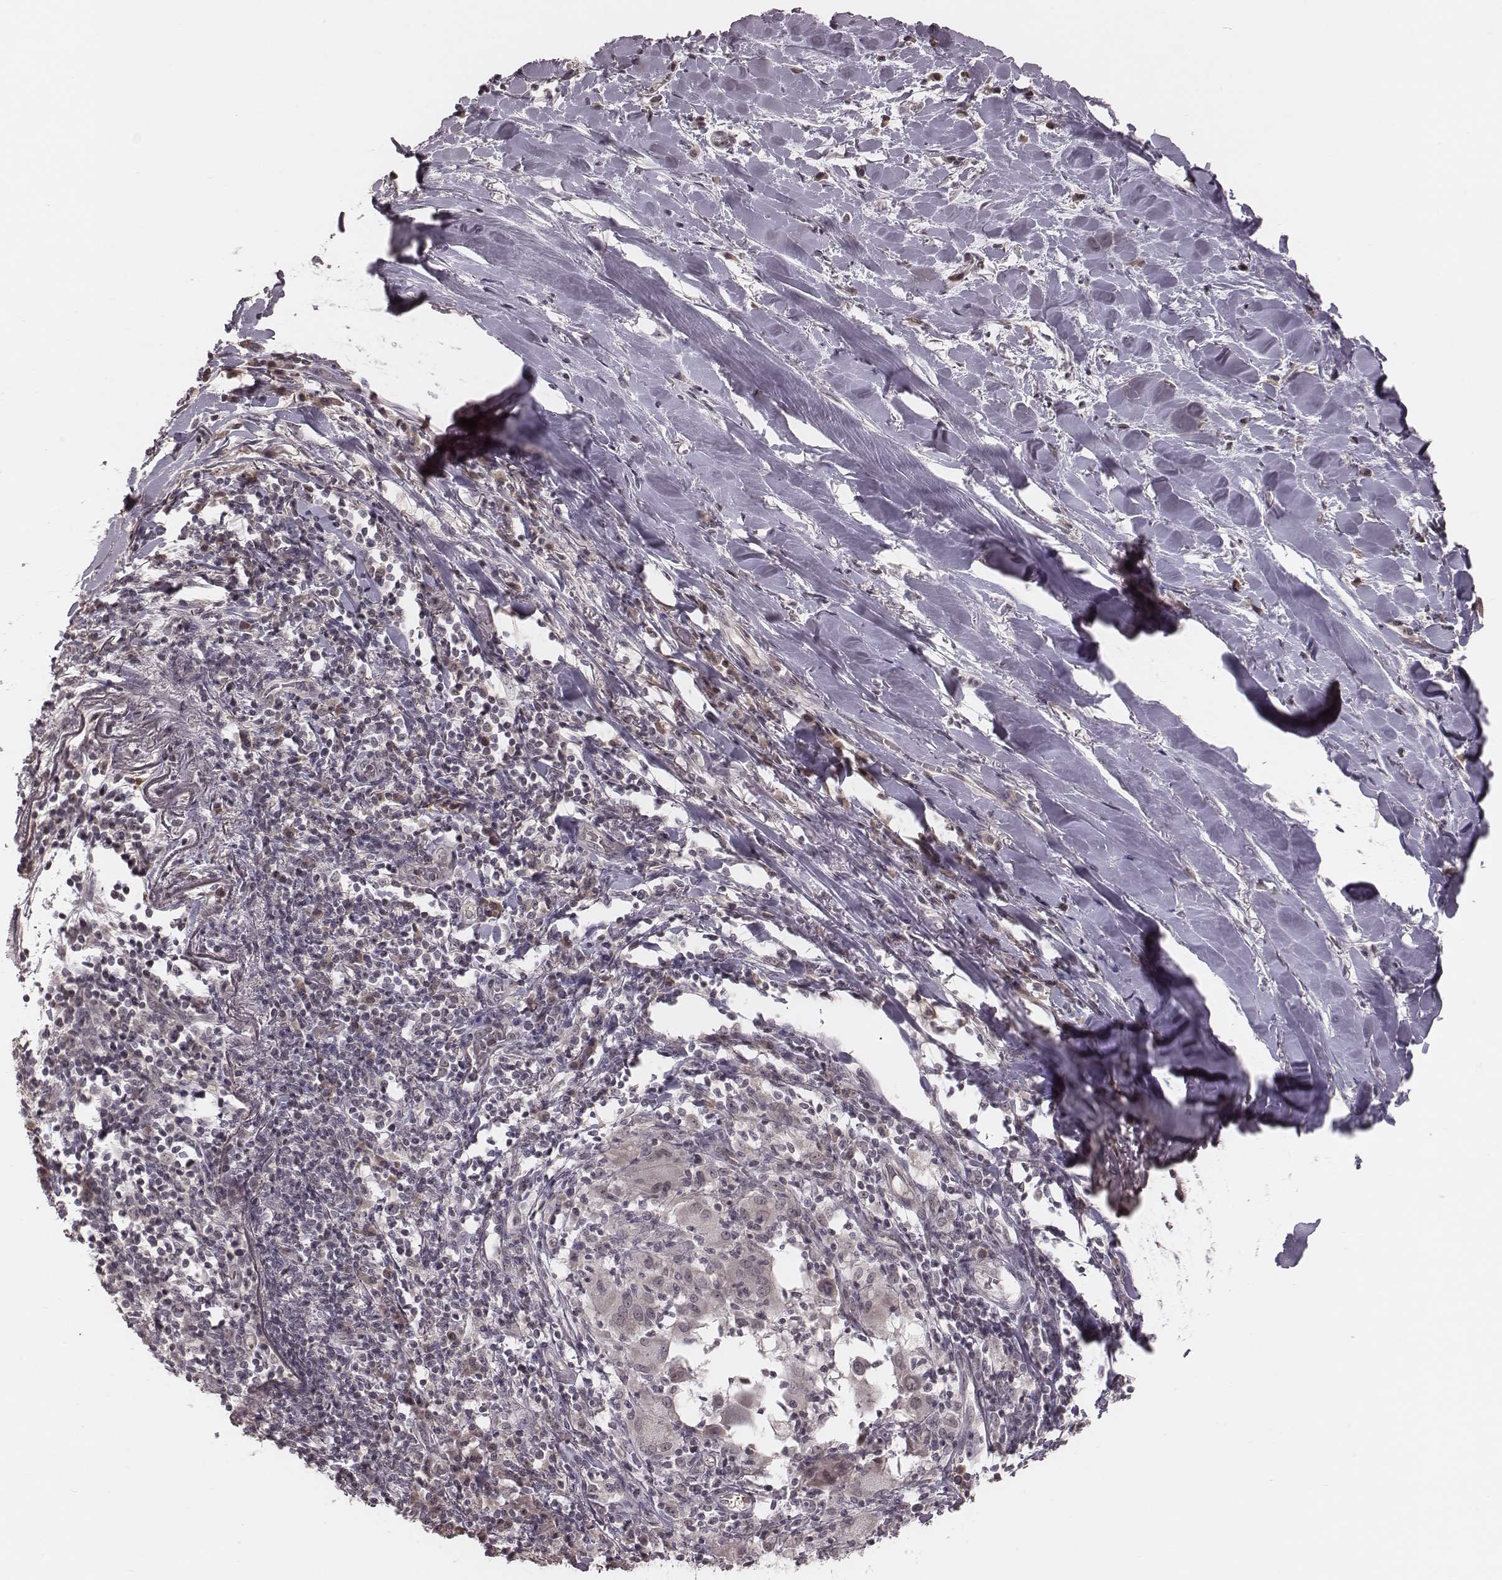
{"staining": {"intensity": "negative", "quantity": "none", "location": "none"}, "tissue": "lung cancer", "cell_type": "Tumor cells", "image_type": "cancer", "snomed": [{"axis": "morphology", "description": "Squamous cell carcinoma, NOS"}, {"axis": "topography", "description": "Lung"}], "caption": "Tumor cells show no significant protein positivity in squamous cell carcinoma (lung). (DAB (3,3'-diaminobenzidine) IHC visualized using brightfield microscopy, high magnification).", "gene": "IL5", "patient": {"sex": "male", "age": 57}}